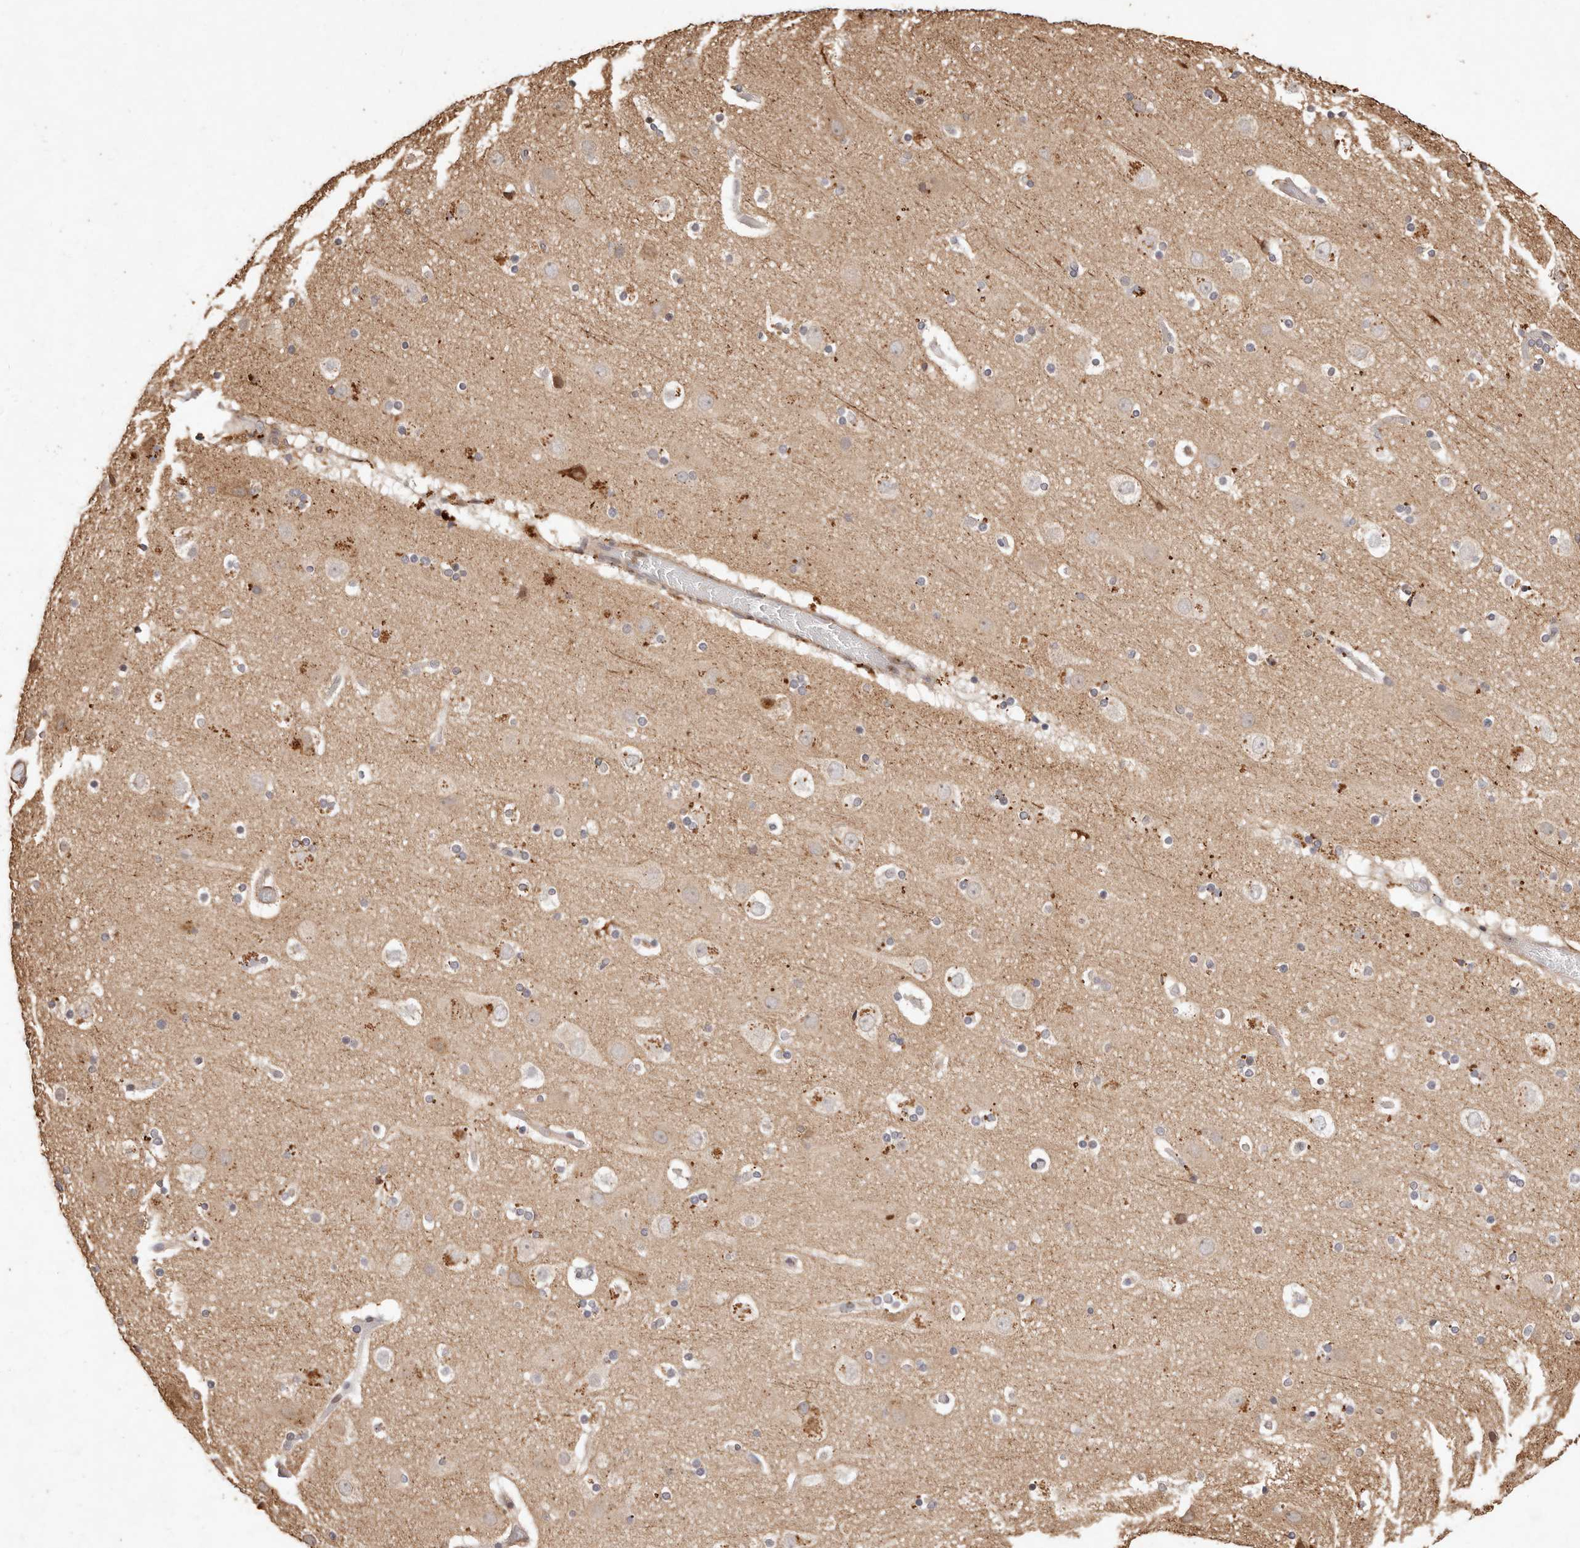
{"staining": {"intensity": "weak", "quantity": "25%-75%", "location": "cytoplasmic/membranous"}, "tissue": "cerebral cortex", "cell_type": "Endothelial cells", "image_type": "normal", "snomed": [{"axis": "morphology", "description": "Normal tissue, NOS"}, {"axis": "topography", "description": "Cerebral cortex"}], "caption": "About 25%-75% of endothelial cells in unremarkable cerebral cortex exhibit weak cytoplasmic/membranous protein positivity as visualized by brown immunohistochemical staining.", "gene": "KIF9", "patient": {"sex": "male", "age": 57}}